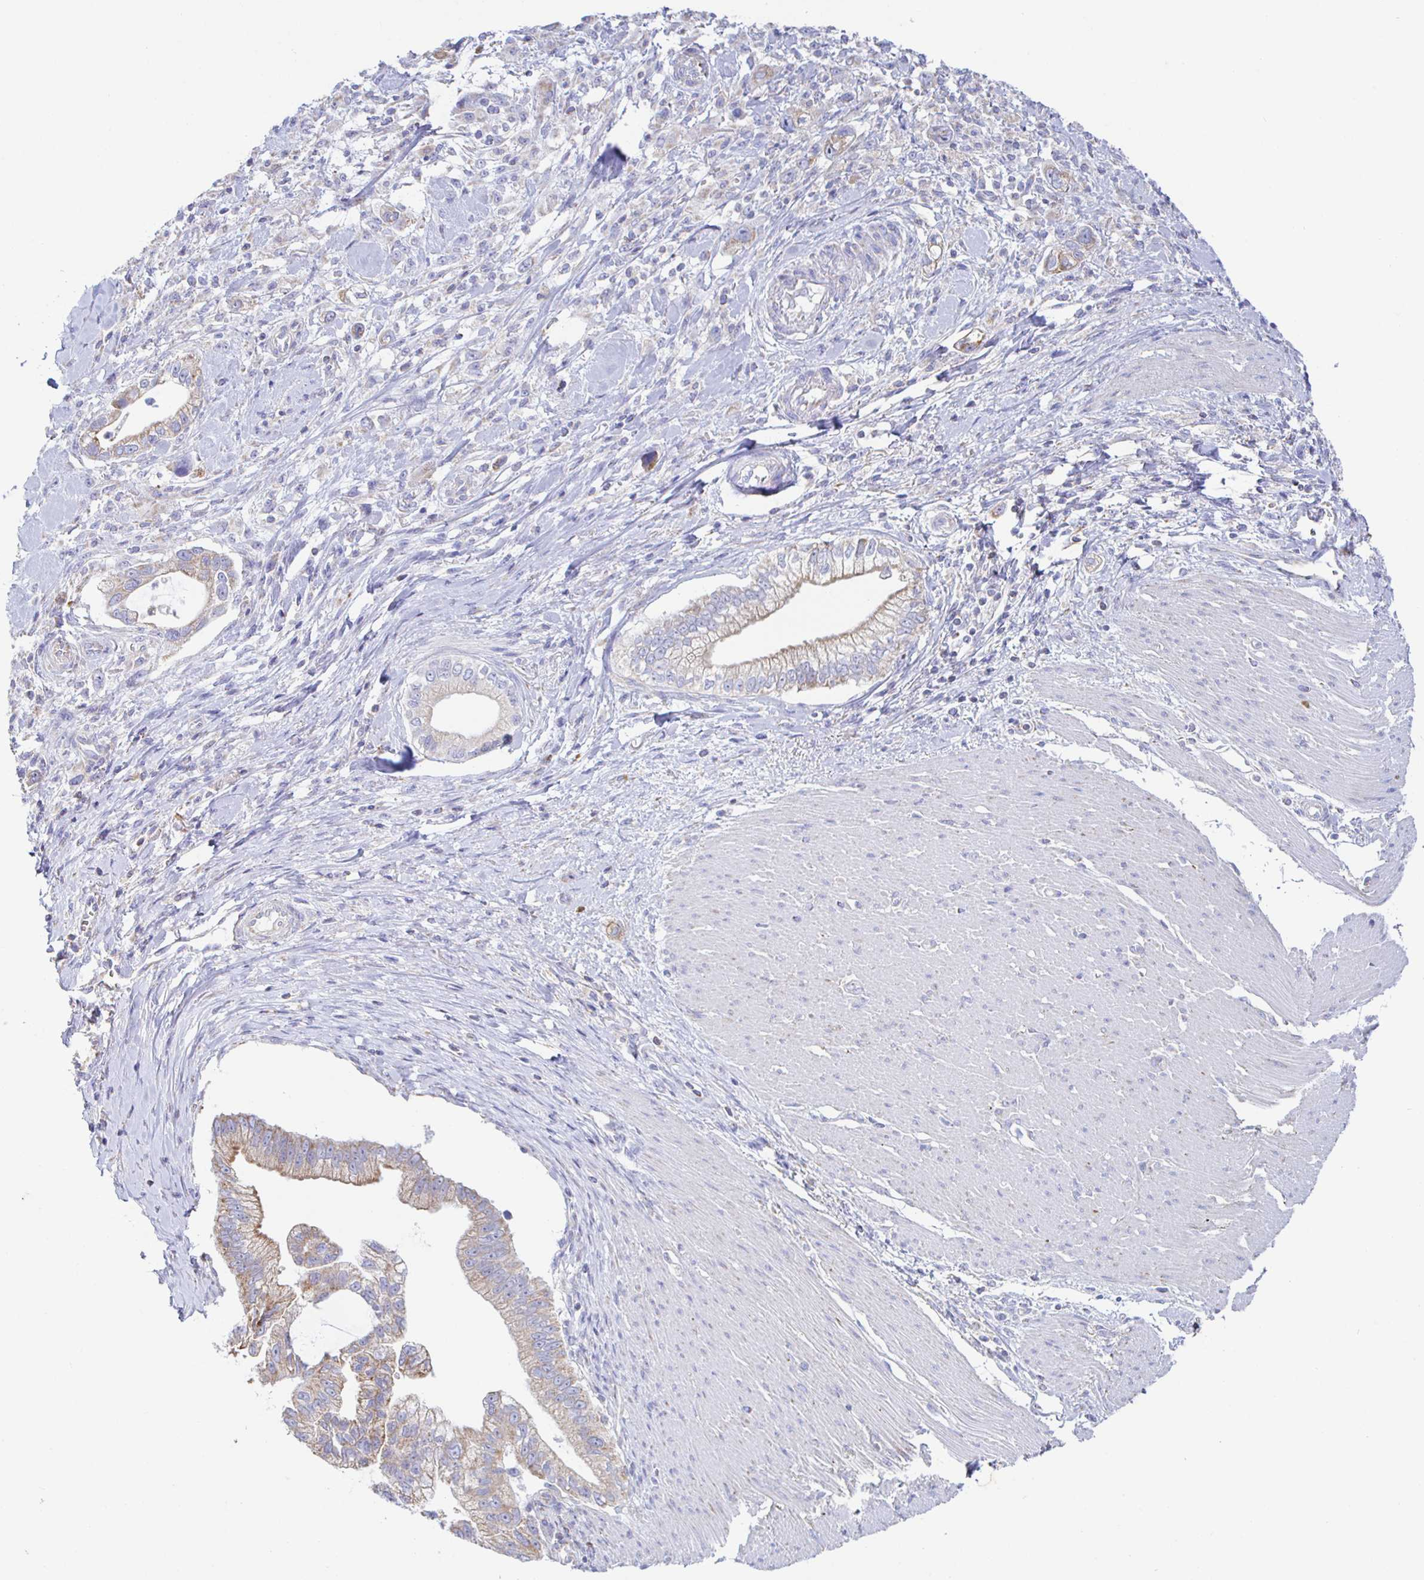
{"staining": {"intensity": "weak", "quantity": "25%-75%", "location": "cytoplasmic/membranous"}, "tissue": "pancreatic cancer", "cell_type": "Tumor cells", "image_type": "cancer", "snomed": [{"axis": "morphology", "description": "Adenocarcinoma, NOS"}, {"axis": "topography", "description": "Pancreas"}], "caption": "Protein staining of pancreatic cancer tissue displays weak cytoplasmic/membranous expression in about 25%-75% of tumor cells.", "gene": "SYNGR4", "patient": {"sex": "male", "age": 70}}